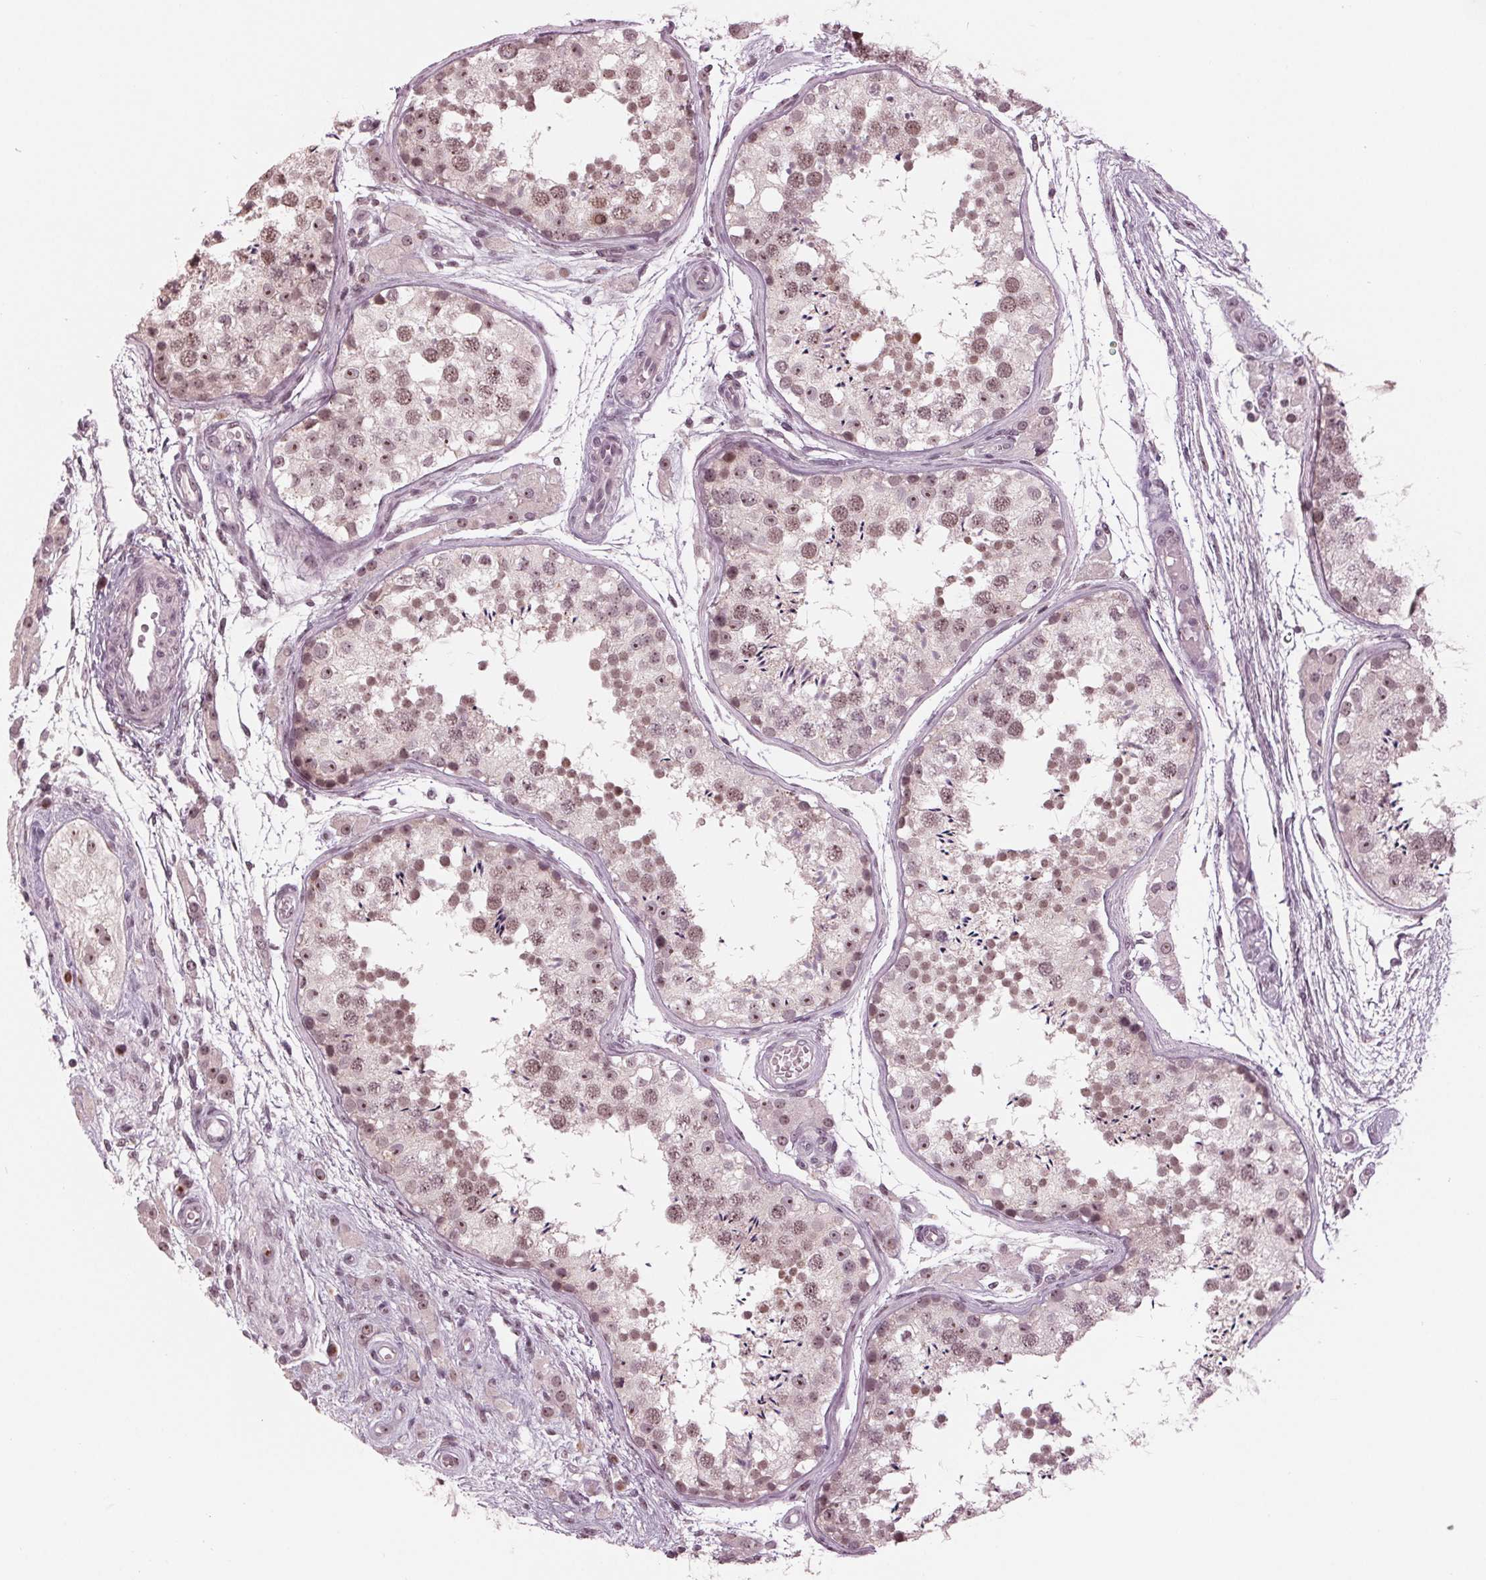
{"staining": {"intensity": "moderate", "quantity": ">75%", "location": "nuclear"}, "tissue": "testis", "cell_type": "Cells in seminiferous ducts", "image_type": "normal", "snomed": [{"axis": "morphology", "description": "Normal tissue, NOS"}, {"axis": "morphology", "description": "Seminoma, NOS"}, {"axis": "topography", "description": "Testis"}], "caption": "Protein staining exhibits moderate nuclear positivity in approximately >75% of cells in seminiferous ducts in unremarkable testis. (DAB (3,3'-diaminobenzidine) IHC, brown staining for protein, blue staining for nuclei).", "gene": "SLX4", "patient": {"sex": "male", "age": 29}}